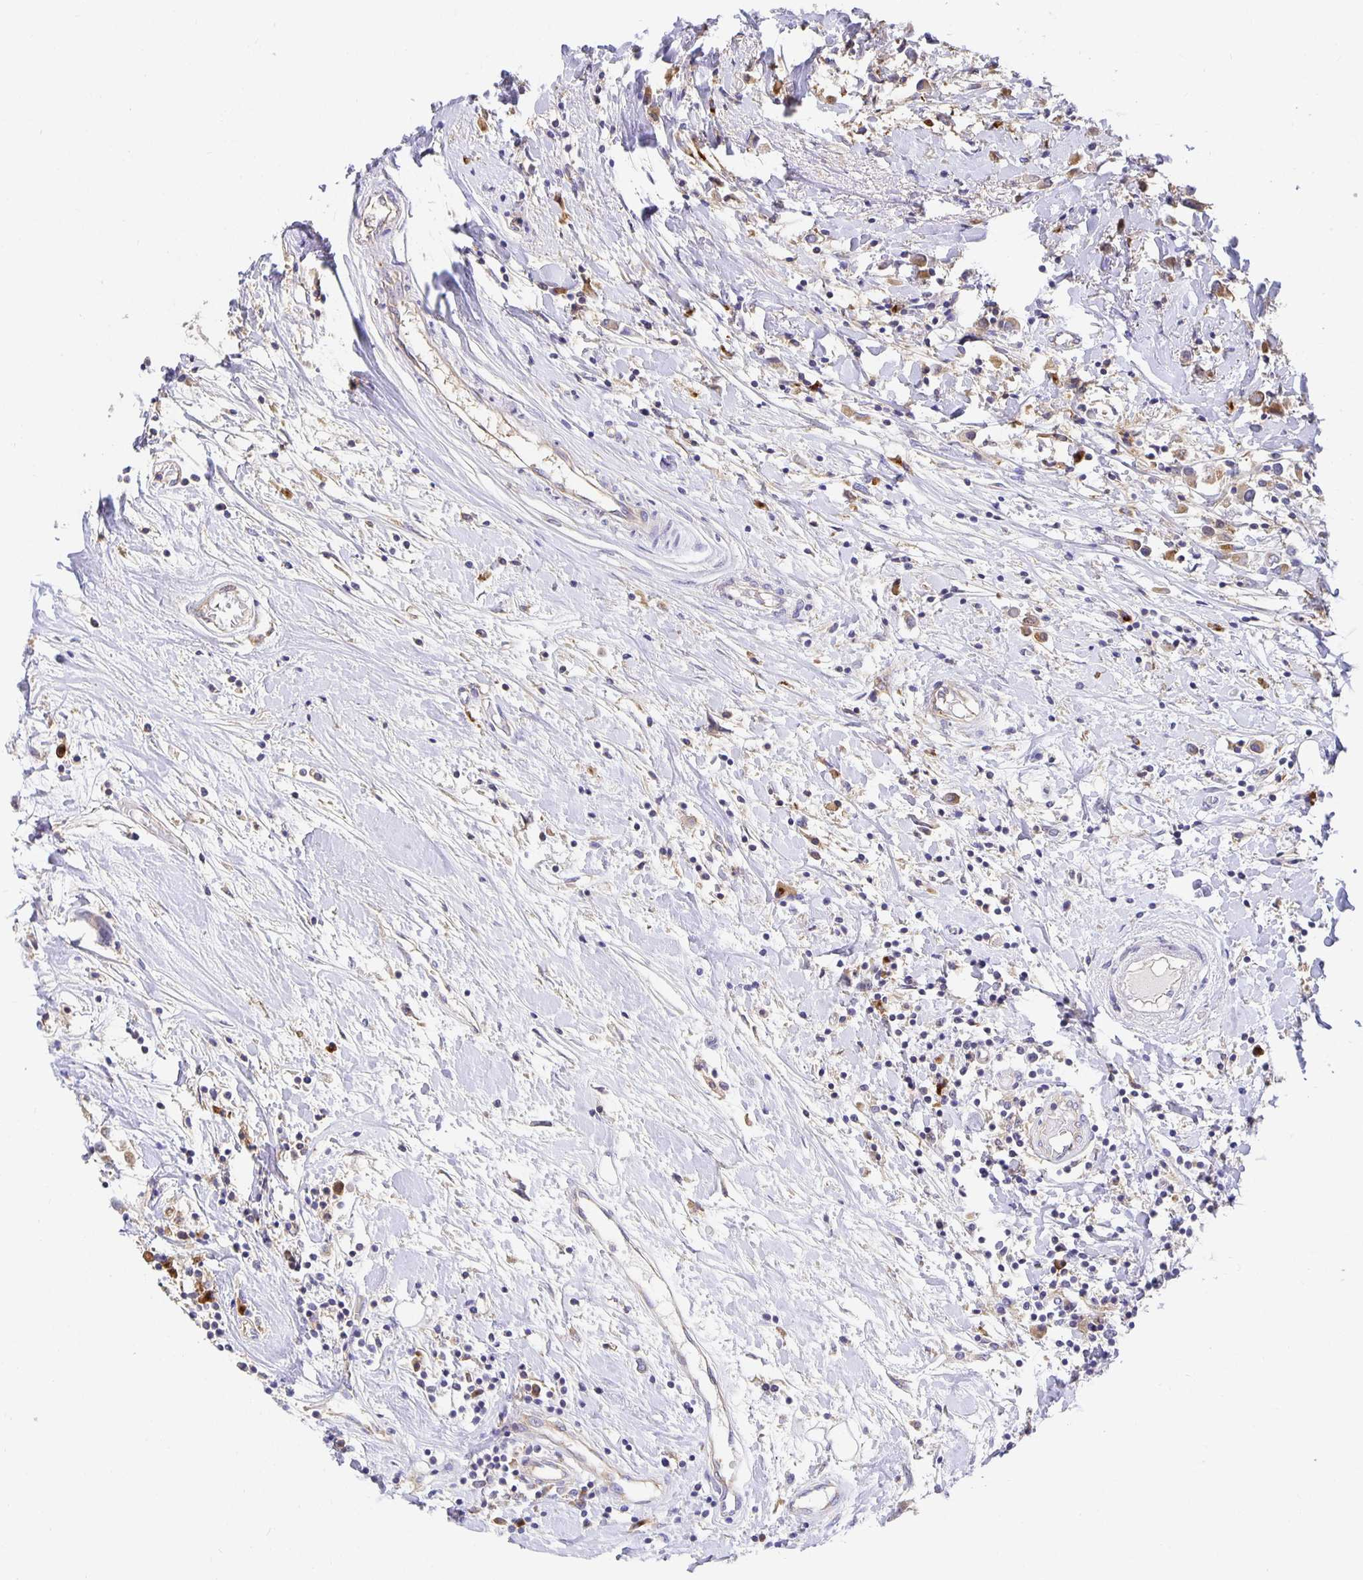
{"staining": {"intensity": "moderate", "quantity": "25%-75%", "location": "cytoplasmic/membranous"}, "tissue": "breast cancer", "cell_type": "Tumor cells", "image_type": "cancer", "snomed": [{"axis": "morphology", "description": "Duct carcinoma"}, {"axis": "topography", "description": "Breast"}], "caption": "Protein analysis of breast cancer (invasive ductal carcinoma) tissue demonstrates moderate cytoplasmic/membranous staining in about 25%-75% of tumor cells. (Brightfield microscopy of DAB IHC at high magnification).", "gene": "USO1", "patient": {"sex": "female", "age": 61}}